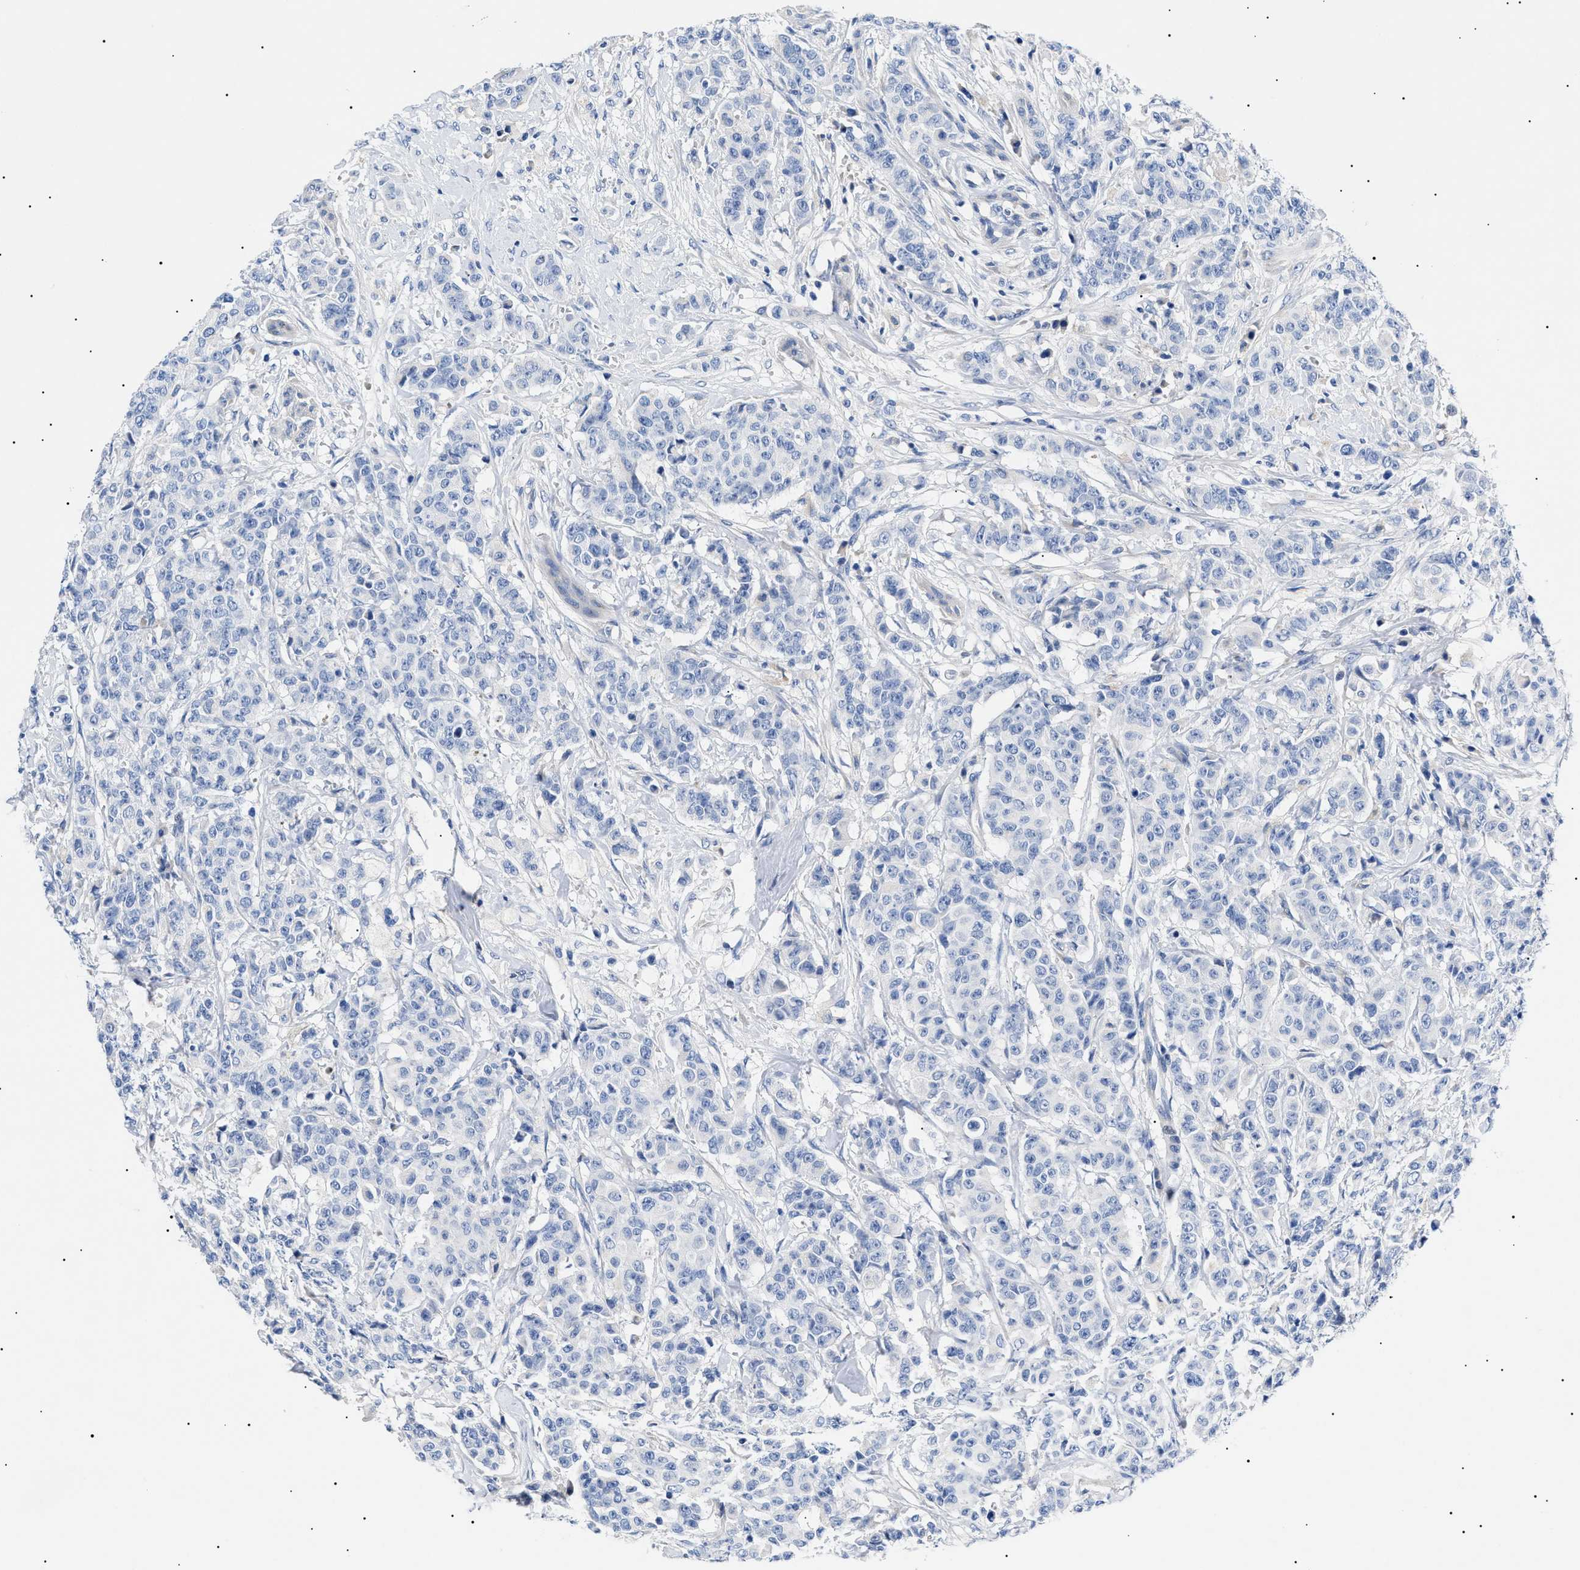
{"staining": {"intensity": "negative", "quantity": "none", "location": "none"}, "tissue": "breast cancer", "cell_type": "Tumor cells", "image_type": "cancer", "snomed": [{"axis": "morphology", "description": "Normal tissue, NOS"}, {"axis": "morphology", "description": "Duct carcinoma"}, {"axis": "topography", "description": "Breast"}], "caption": "Immunohistochemical staining of human intraductal carcinoma (breast) demonstrates no significant expression in tumor cells.", "gene": "ACKR1", "patient": {"sex": "female", "age": 40}}